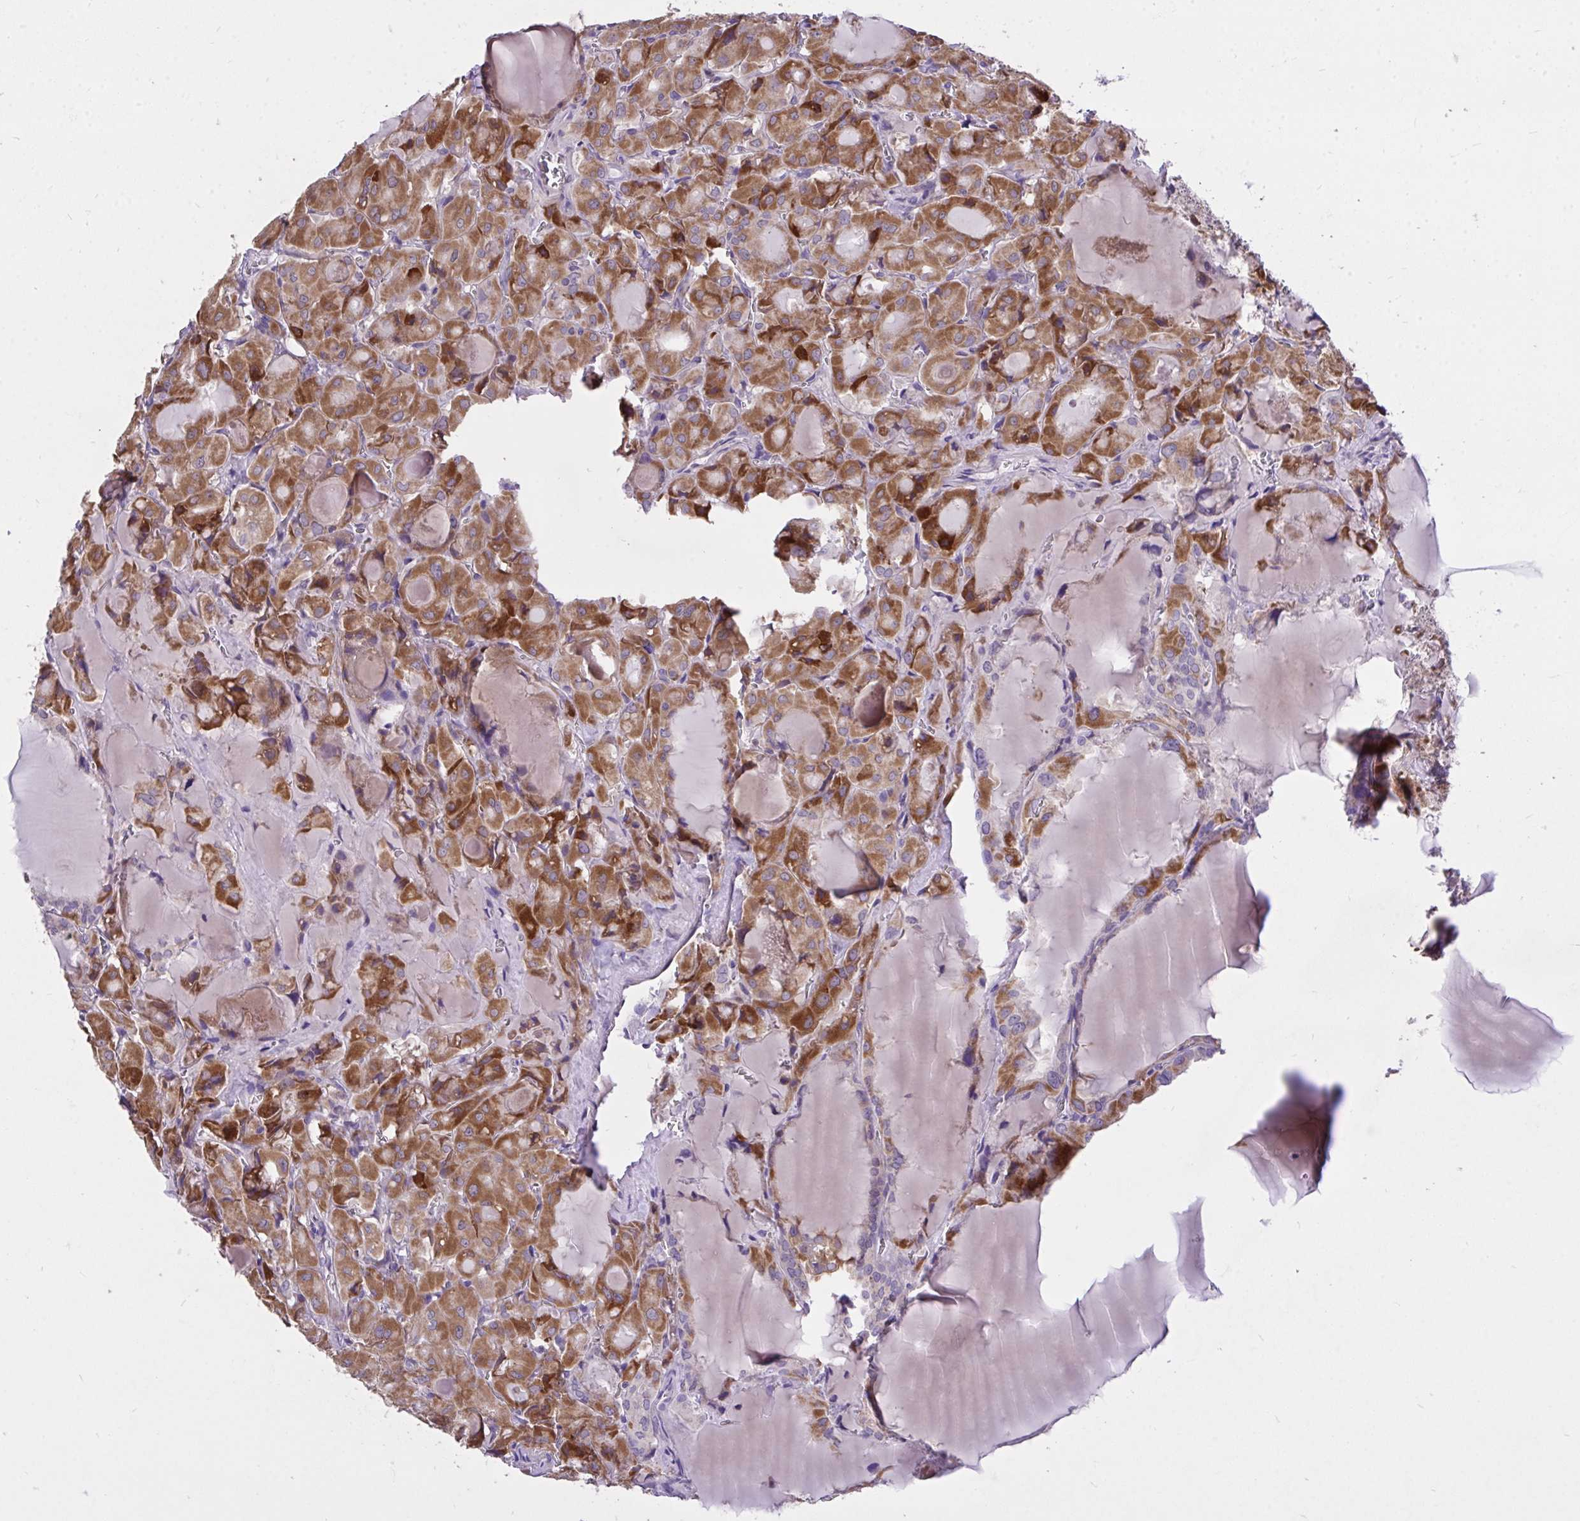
{"staining": {"intensity": "strong", "quantity": ">75%", "location": "cytoplasmic/membranous"}, "tissue": "thyroid cancer", "cell_type": "Tumor cells", "image_type": "cancer", "snomed": [{"axis": "morphology", "description": "Papillary adenocarcinoma, NOS"}, {"axis": "topography", "description": "Thyroid gland"}], "caption": "The histopathology image shows staining of thyroid cancer (papillary adenocarcinoma), revealing strong cytoplasmic/membranous protein positivity (brown color) within tumor cells.", "gene": "MPC2", "patient": {"sex": "male", "age": 87}}